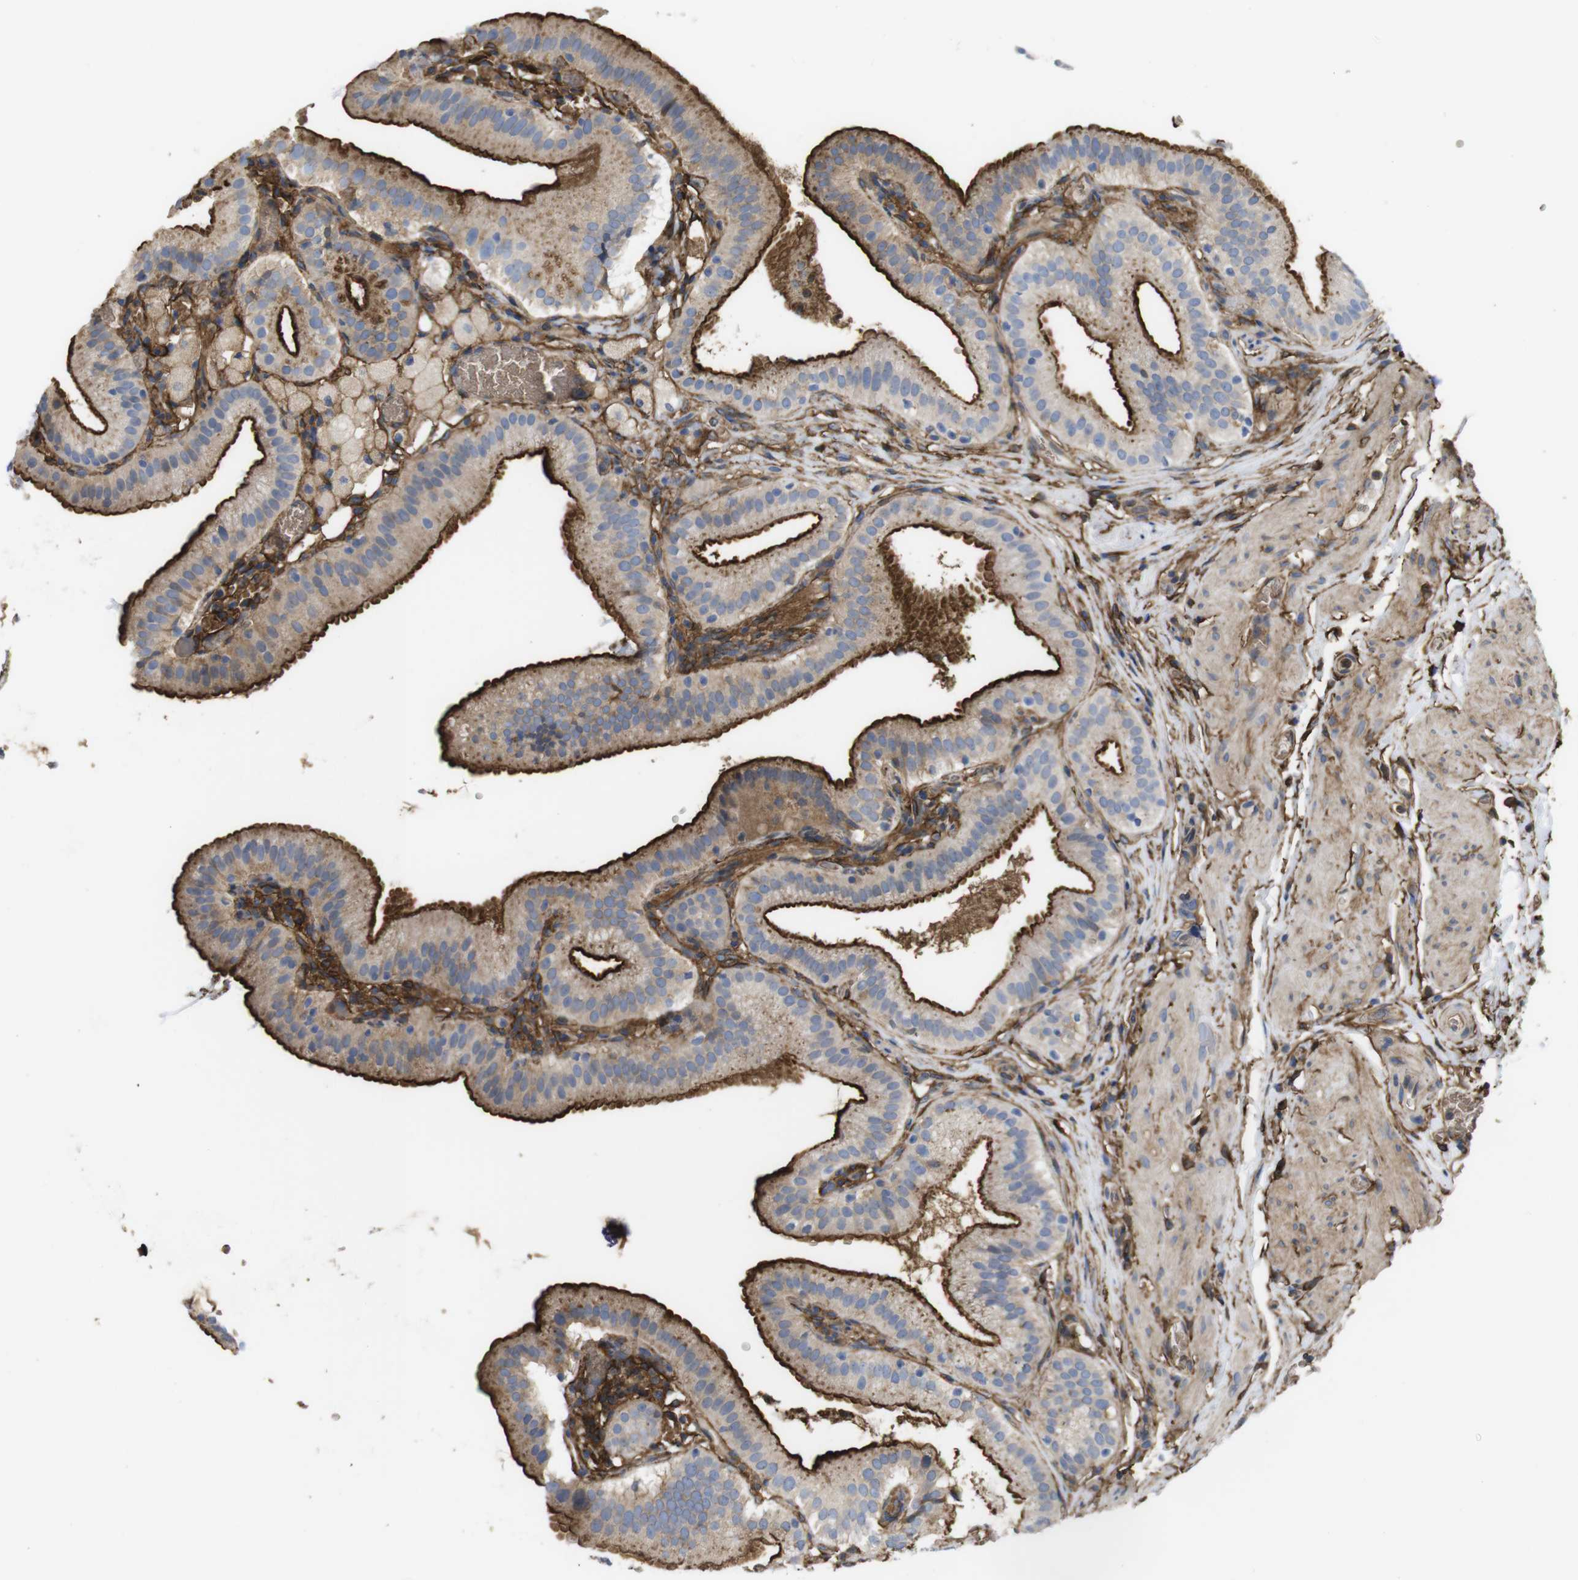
{"staining": {"intensity": "strong", "quantity": ">75%", "location": "cytoplasmic/membranous"}, "tissue": "gallbladder", "cell_type": "Glandular cells", "image_type": "normal", "snomed": [{"axis": "morphology", "description": "Normal tissue, NOS"}, {"axis": "topography", "description": "Gallbladder"}], "caption": "The photomicrograph shows staining of benign gallbladder, revealing strong cytoplasmic/membranous protein positivity (brown color) within glandular cells. The staining is performed using DAB brown chromogen to label protein expression. The nuclei are counter-stained blue using hematoxylin.", "gene": "CYBRD1", "patient": {"sex": "male", "age": 54}}